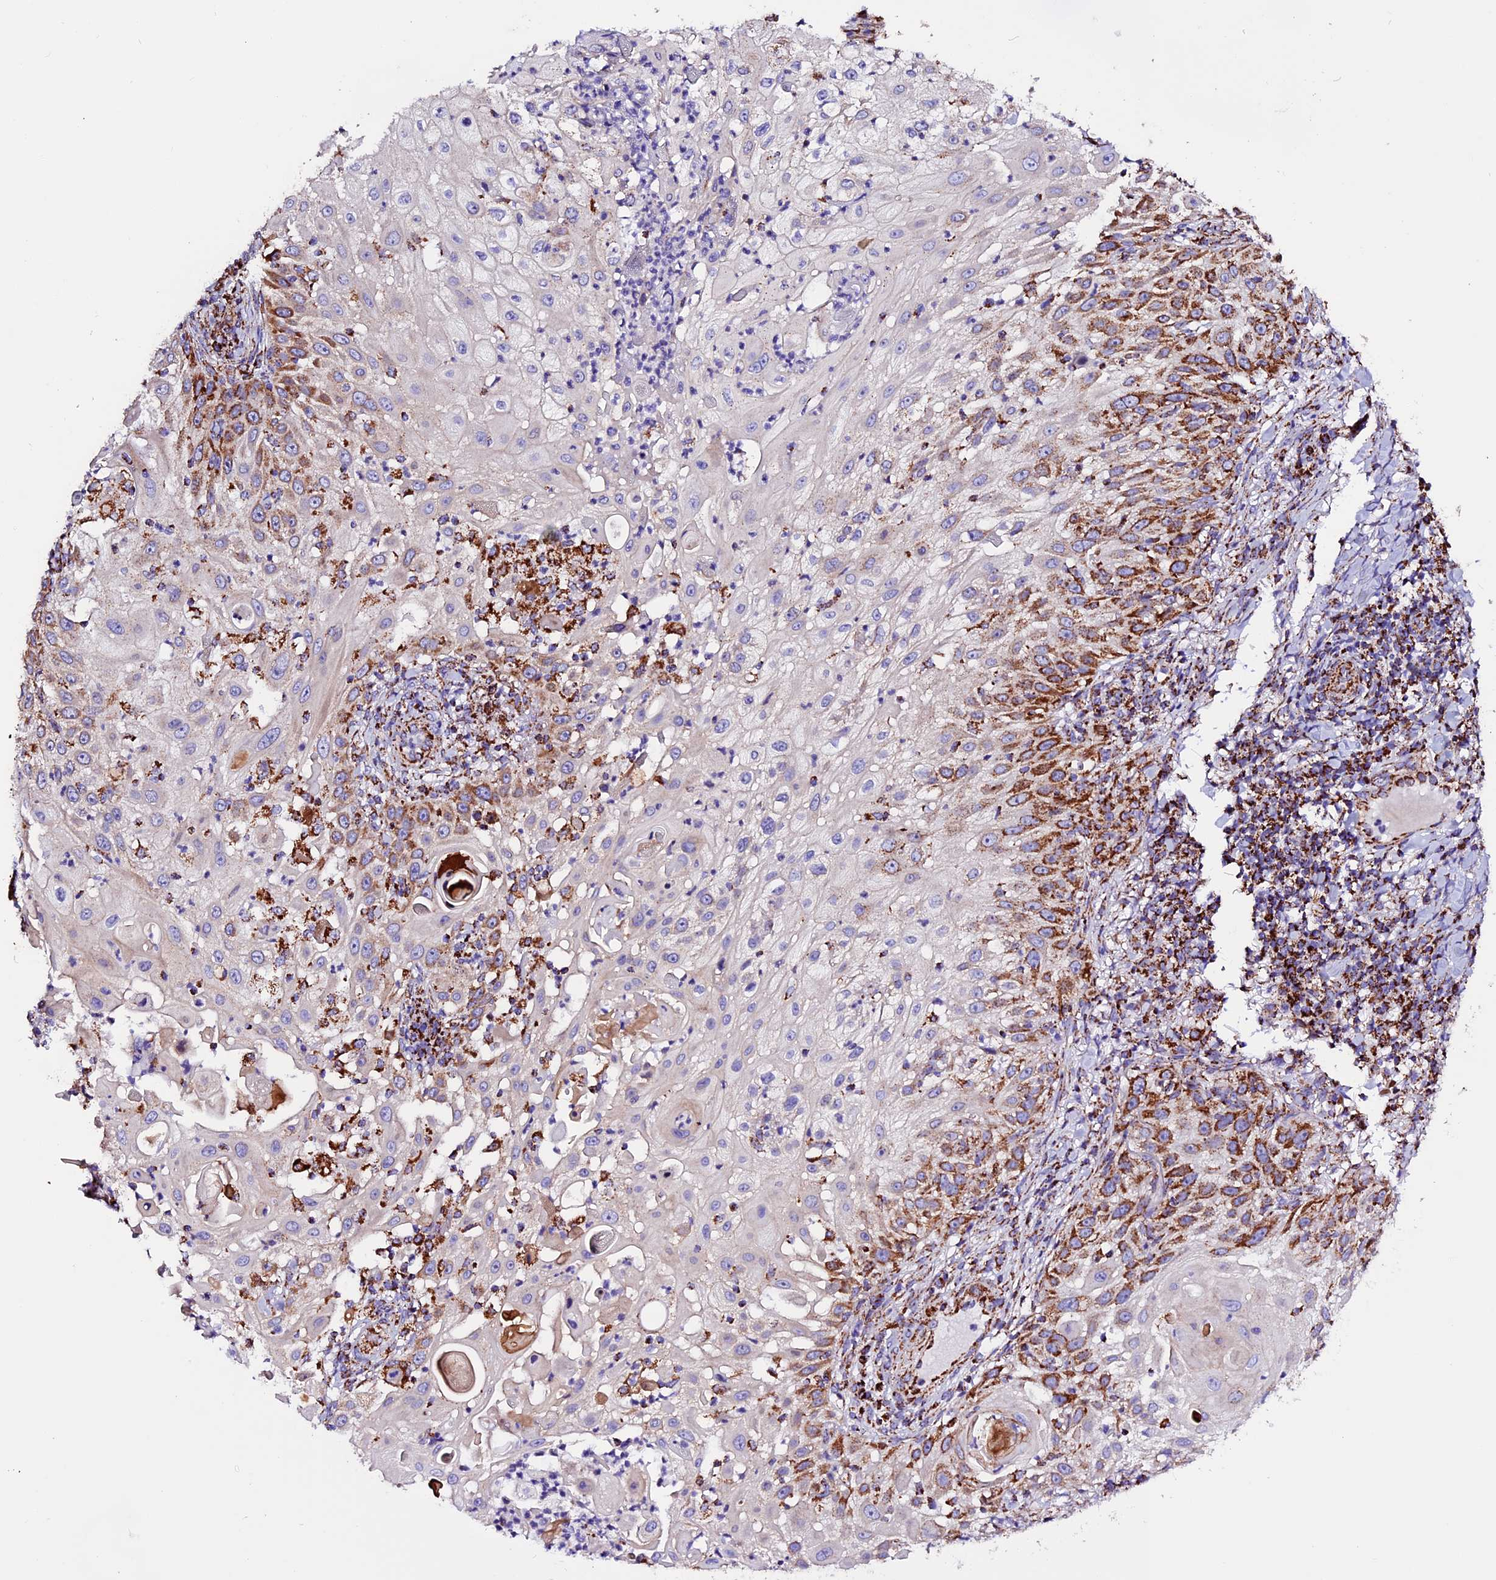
{"staining": {"intensity": "strong", "quantity": "25%-75%", "location": "cytoplasmic/membranous"}, "tissue": "skin cancer", "cell_type": "Tumor cells", "image_type": "cancer", "snomed": [{"axis": "morphology", "description": "Squamous cell carcinoma, NOS"}, {"axis": "topography", "description": "Skin"}], "caption": "A histopathology image showing strong cytoplasmic/membranous expression in about 25%-75% of tumor cells in skin squamous cell carcinoma, as visualized by brown immunohistochemical staining.", "gene": "CX3CL1", "patient": {"sex": "female", "age": 44}}